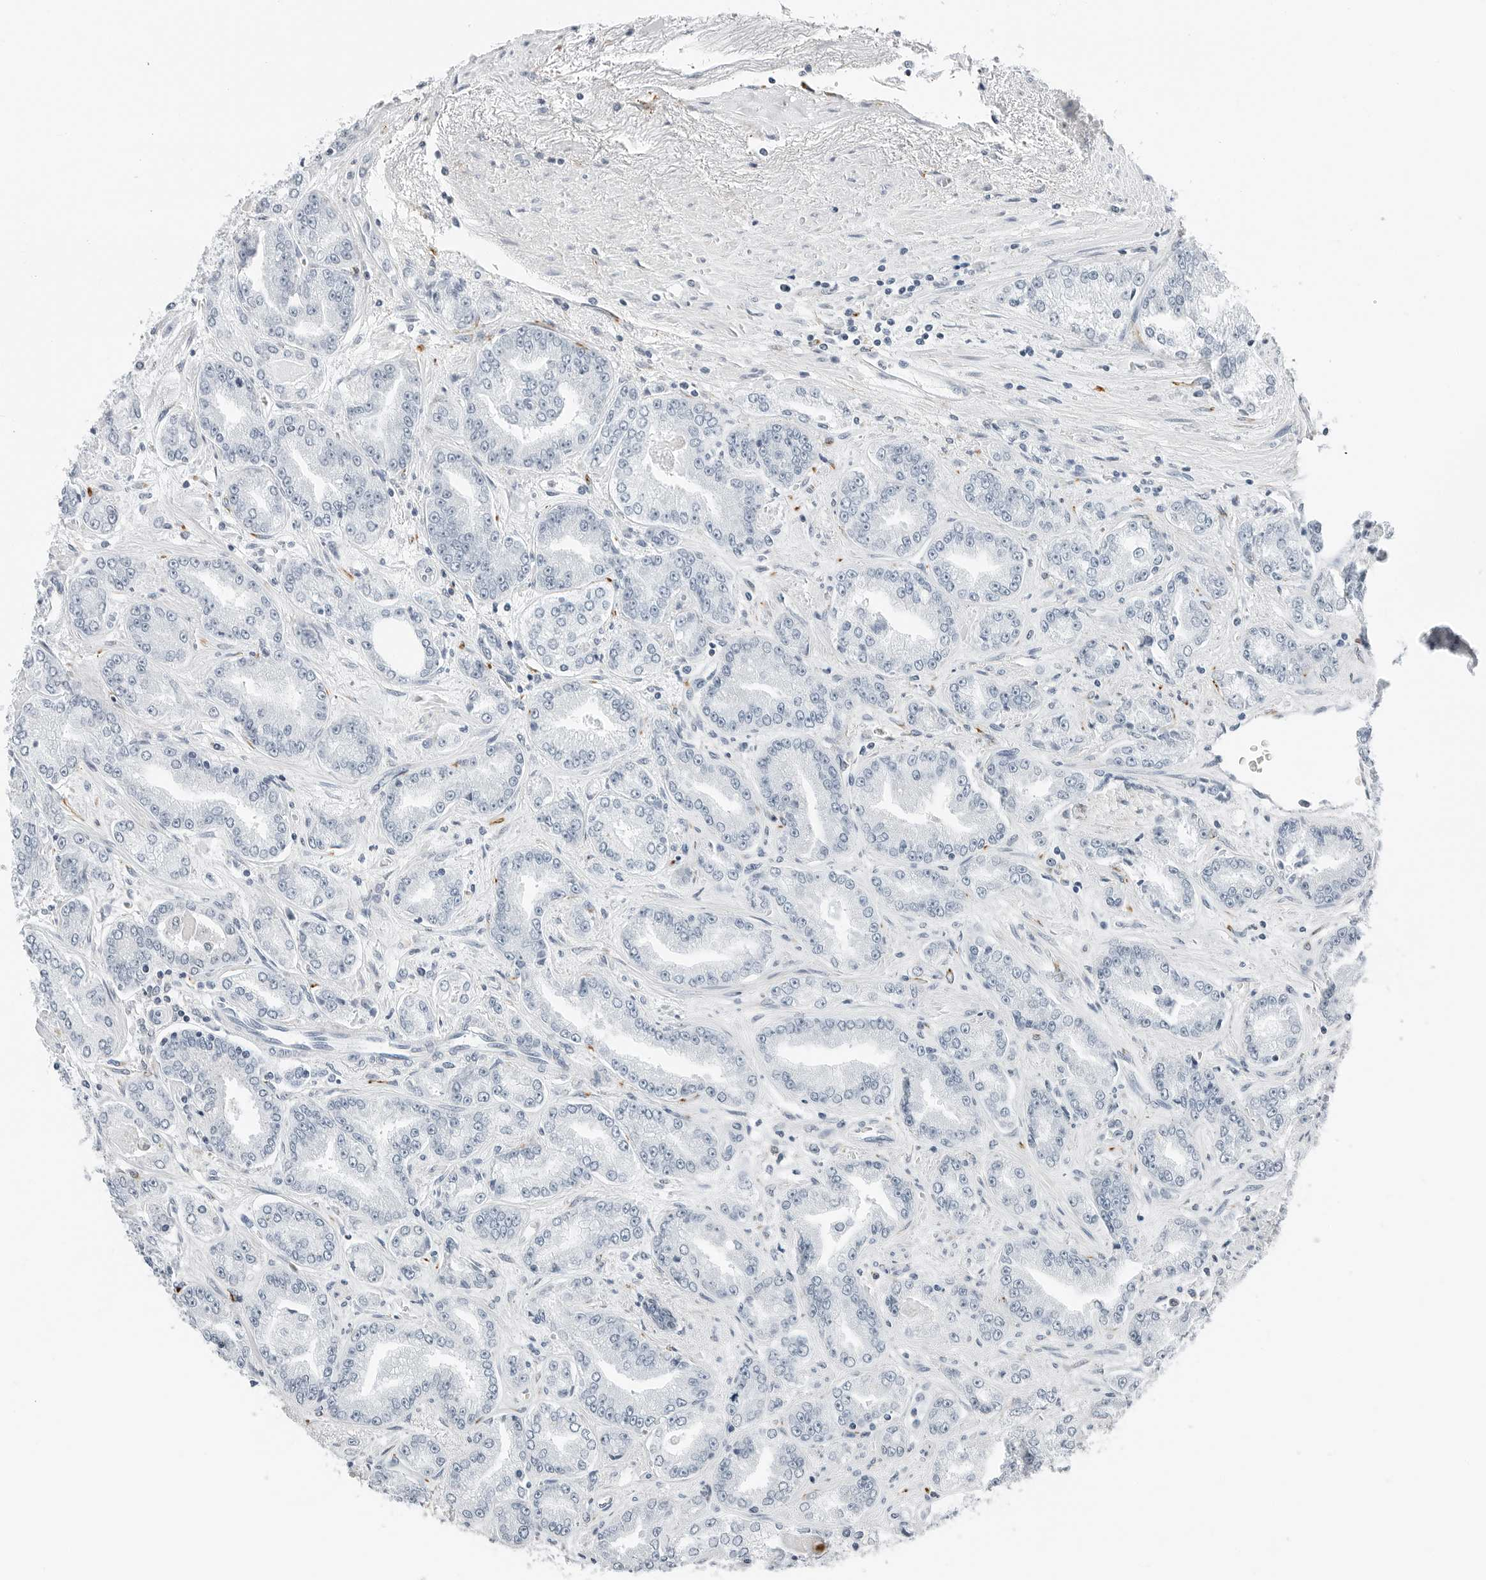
{"staining": {"intensity": "negative", "quantity": "none", "location": "none"}, "tissue": "prostate cancer", "cell_type": "Tumor cells", "image_type": "cancer", "snomed": [{"axis": "morphology", "description": "Adenocarcinoma, High grade"}, {"axis": "topography", "description": "Prostate"}], "caption": "A high-resolution micrograph shows IHC staining of prostate cancer (high-grade adenocarcinoma), which demonstrates no significant expression in tumor cells.", "gene": "P4HA2", "patient": {"sex": "male", "age": 71}}